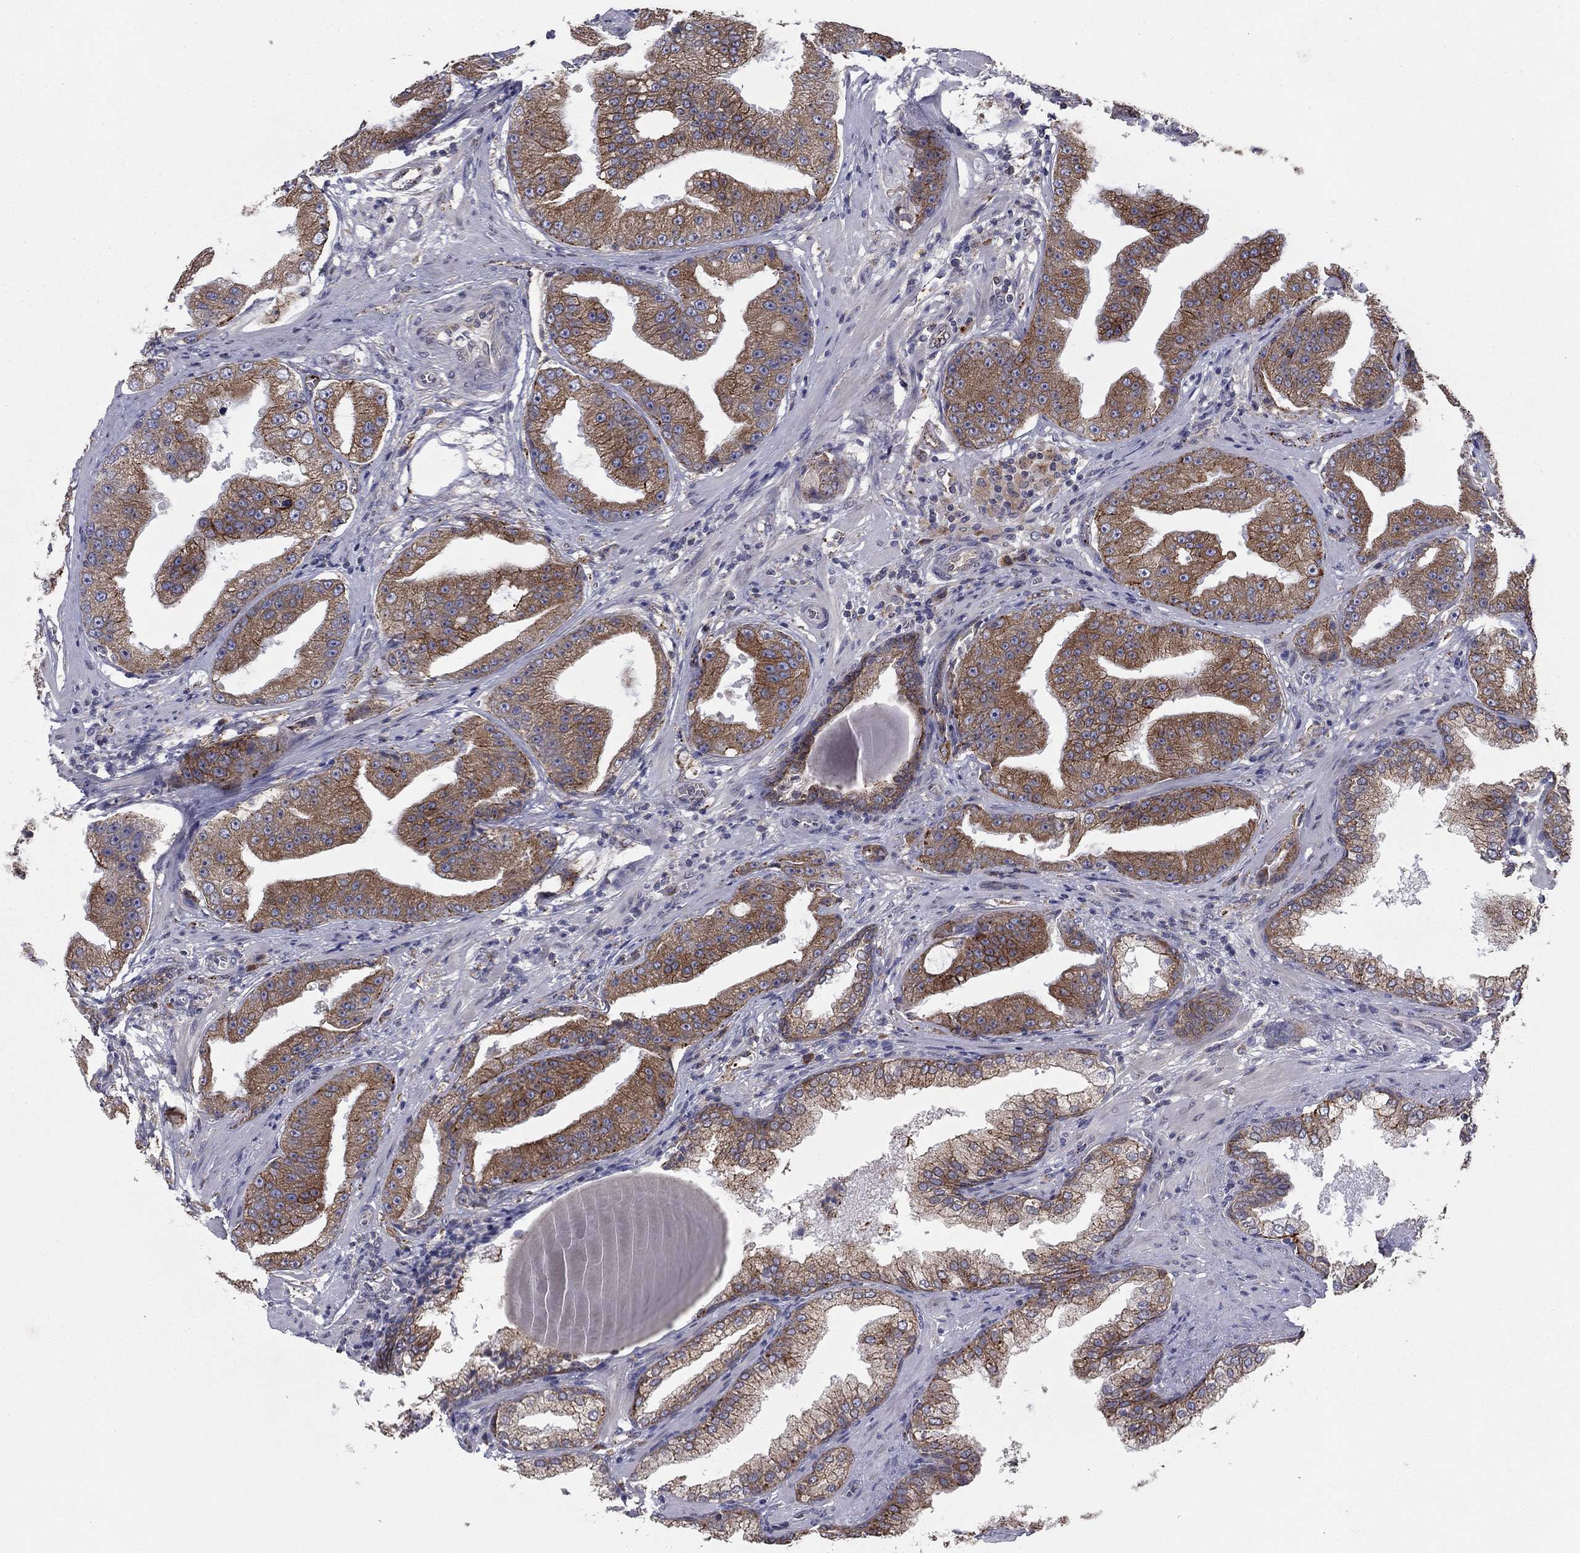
{"staining": {"intensity": "moderate", "quantity": ">75%", "location": "cytoplasmic/membranous"}, "tissue": "prostate cancer", "cell_type": "Tumor cells", "image_type": "cancer", "snomed": [{"axis": "morphology", "description": "Adenocarcinoma, Low grade"}, {"axis": "topography", "description": "Prostate"}], "caption": "An IHC image of neoplastic tissue is shown. Protein staining in brown labels moderate cytoplasmic/membranous positivity in prostate cancer within tumor cells. The protein of interest is shown in brown color, while the nuclei are stained blue.", "gene": "YIF1A", "patient": {"sex": "male", "age": 62}}